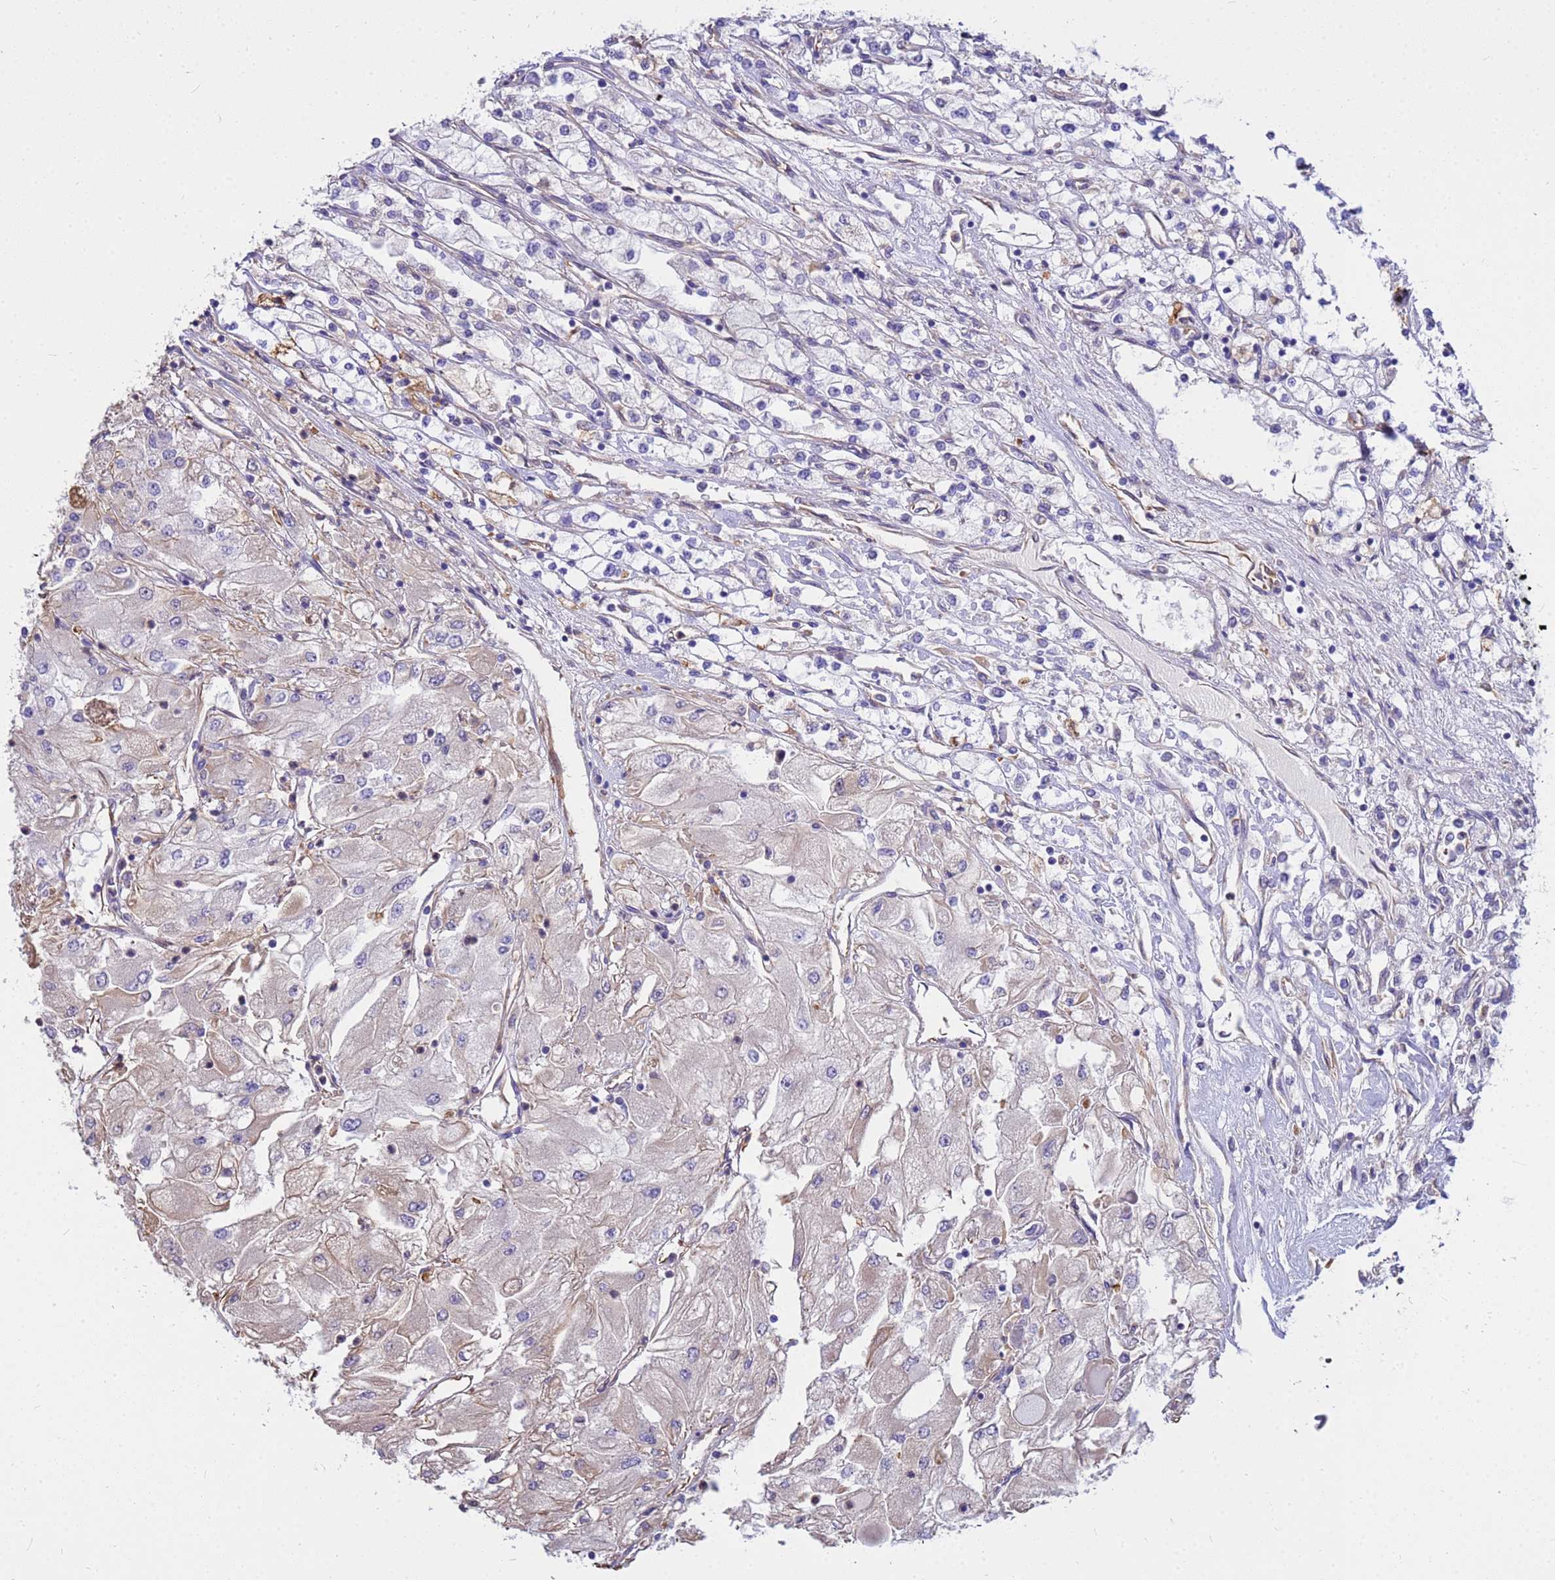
{"staining": {"intensity": "weak", "quantity": "<25%", "location": "cytoplasmic/membranous"}, "tissue": "renal cancer", "cell_type": "Tumor cells", "image_type": "cancer", "snomed": [{"axis": "morphology", "description": "Adenocarcinoma, NOS"}, {"axis": "topography", "description": "Kidney"}], "caption": "Adenocarcinoma (renal) stained for a protein using immunohistochemistry displays no expression tumor cells.", "gene": "TCEAL3", "patient": {"sex": "male", "age": 80}}